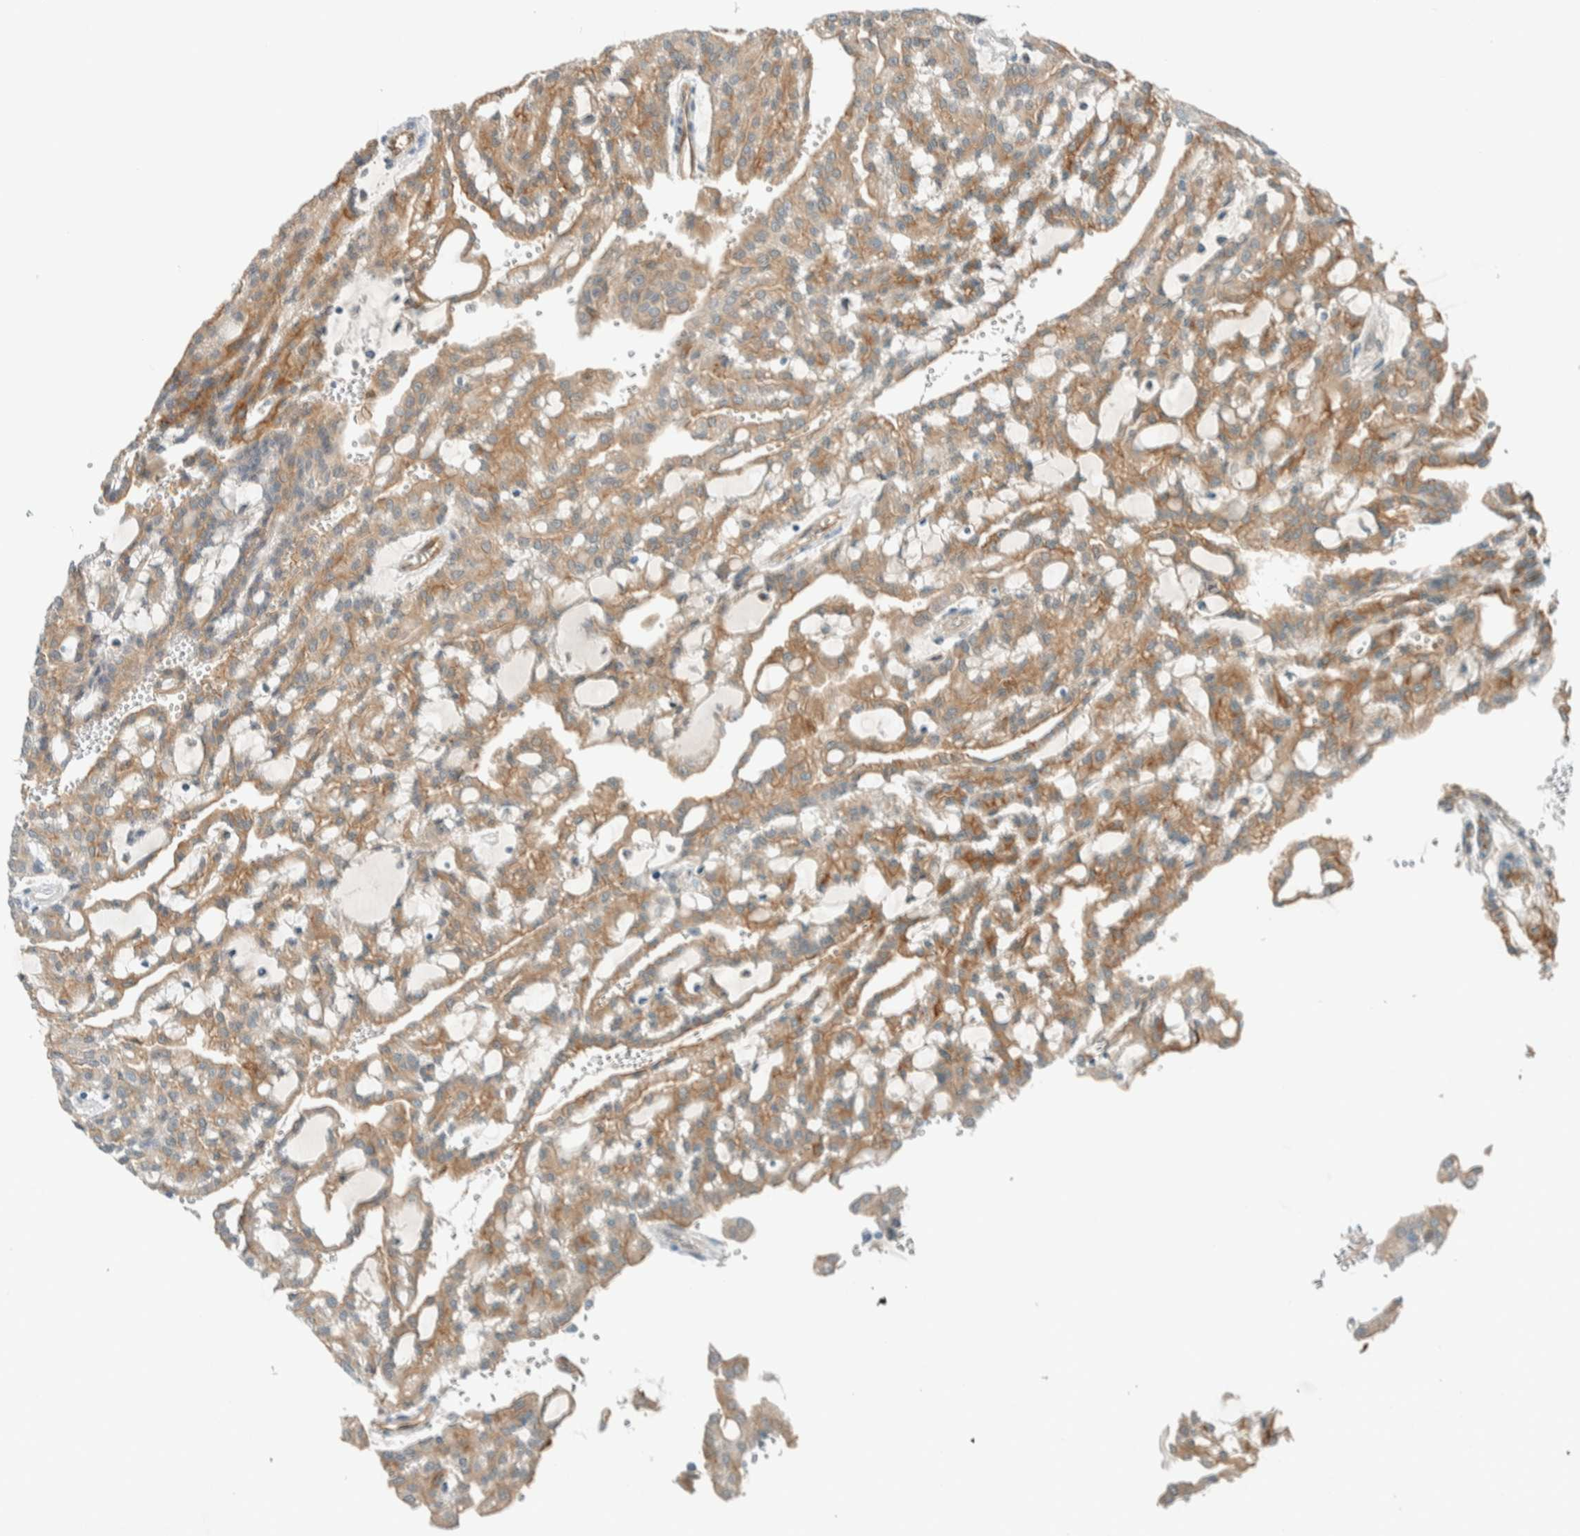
{"staining": {"intensity": "moderate", "quantity": ">75%", "location": "cytoplasmic/membranous"}, "tissue": "renal cancer", "cell_type": "Tumor cells", "image_type": "cancer", "snomed": [{"axis": "morphology", "description": "Adenocarcinoma, NOS"}, {"axis": "topography", "description": "Kidney"}], "caption": "Tumor cells display moderate cytoplasmic/membranous expression in about >75% of cells in adenocarcinoma (renal).", "gene": "NXN", "patient": {"sex": "male", "age": 63}}